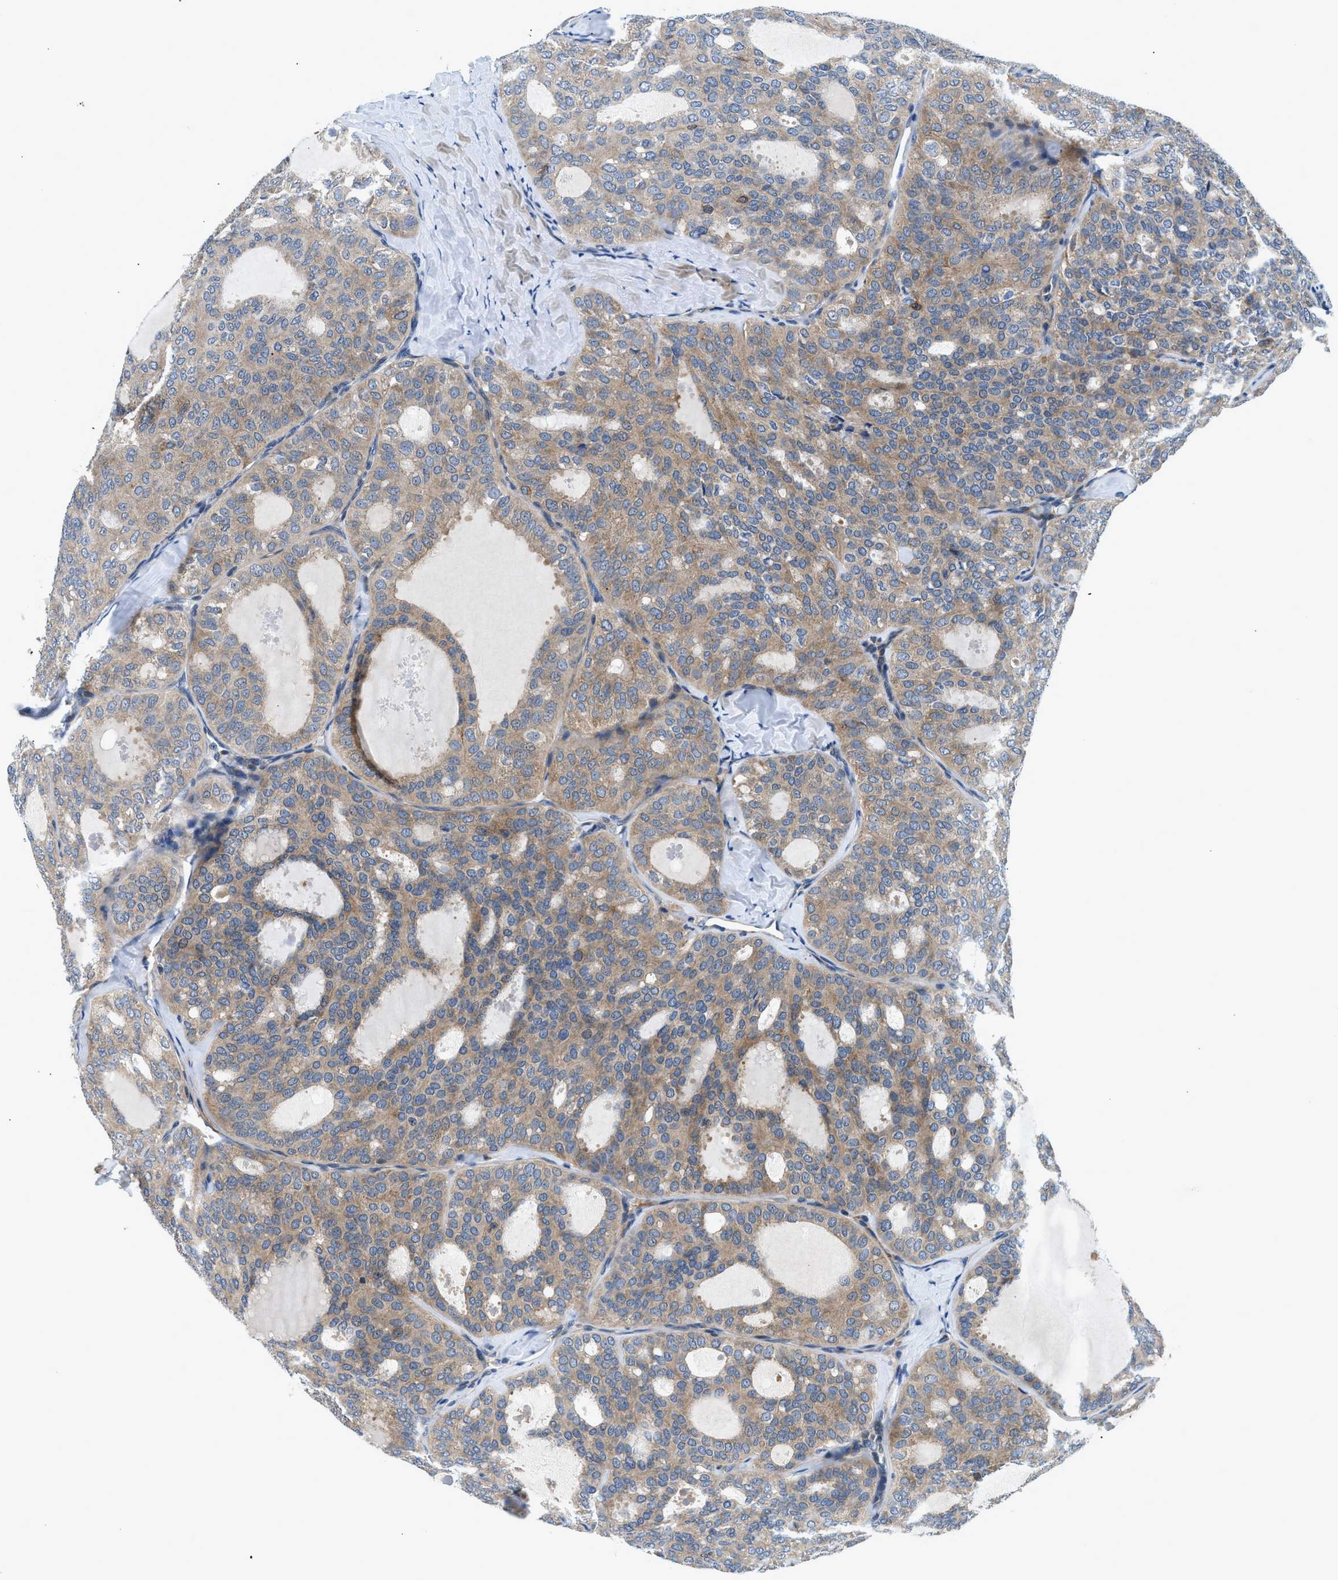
{"staining": {"intensity": "weak", "quantity": ">75%", "location": "cytoplasmic/membranous"}, "tissue": "thyroid cancer", "cell_type": "Tumor cells", "image_type": "cancer", "snomed": [{"axis": "morphology", "description": "Follicular adenoma carcinoma, NOS"}, {"axis": "topography", "description": "Thyroid gland"}], "caption": "Thyroid cancer was stained to show a protein in brown. There is low levels of weak cytoplasmic/membranous positivity in approximately >75% of tumor cells.", "gene": "LPIN2", "patient": {"sex": "male", "age": 75}}